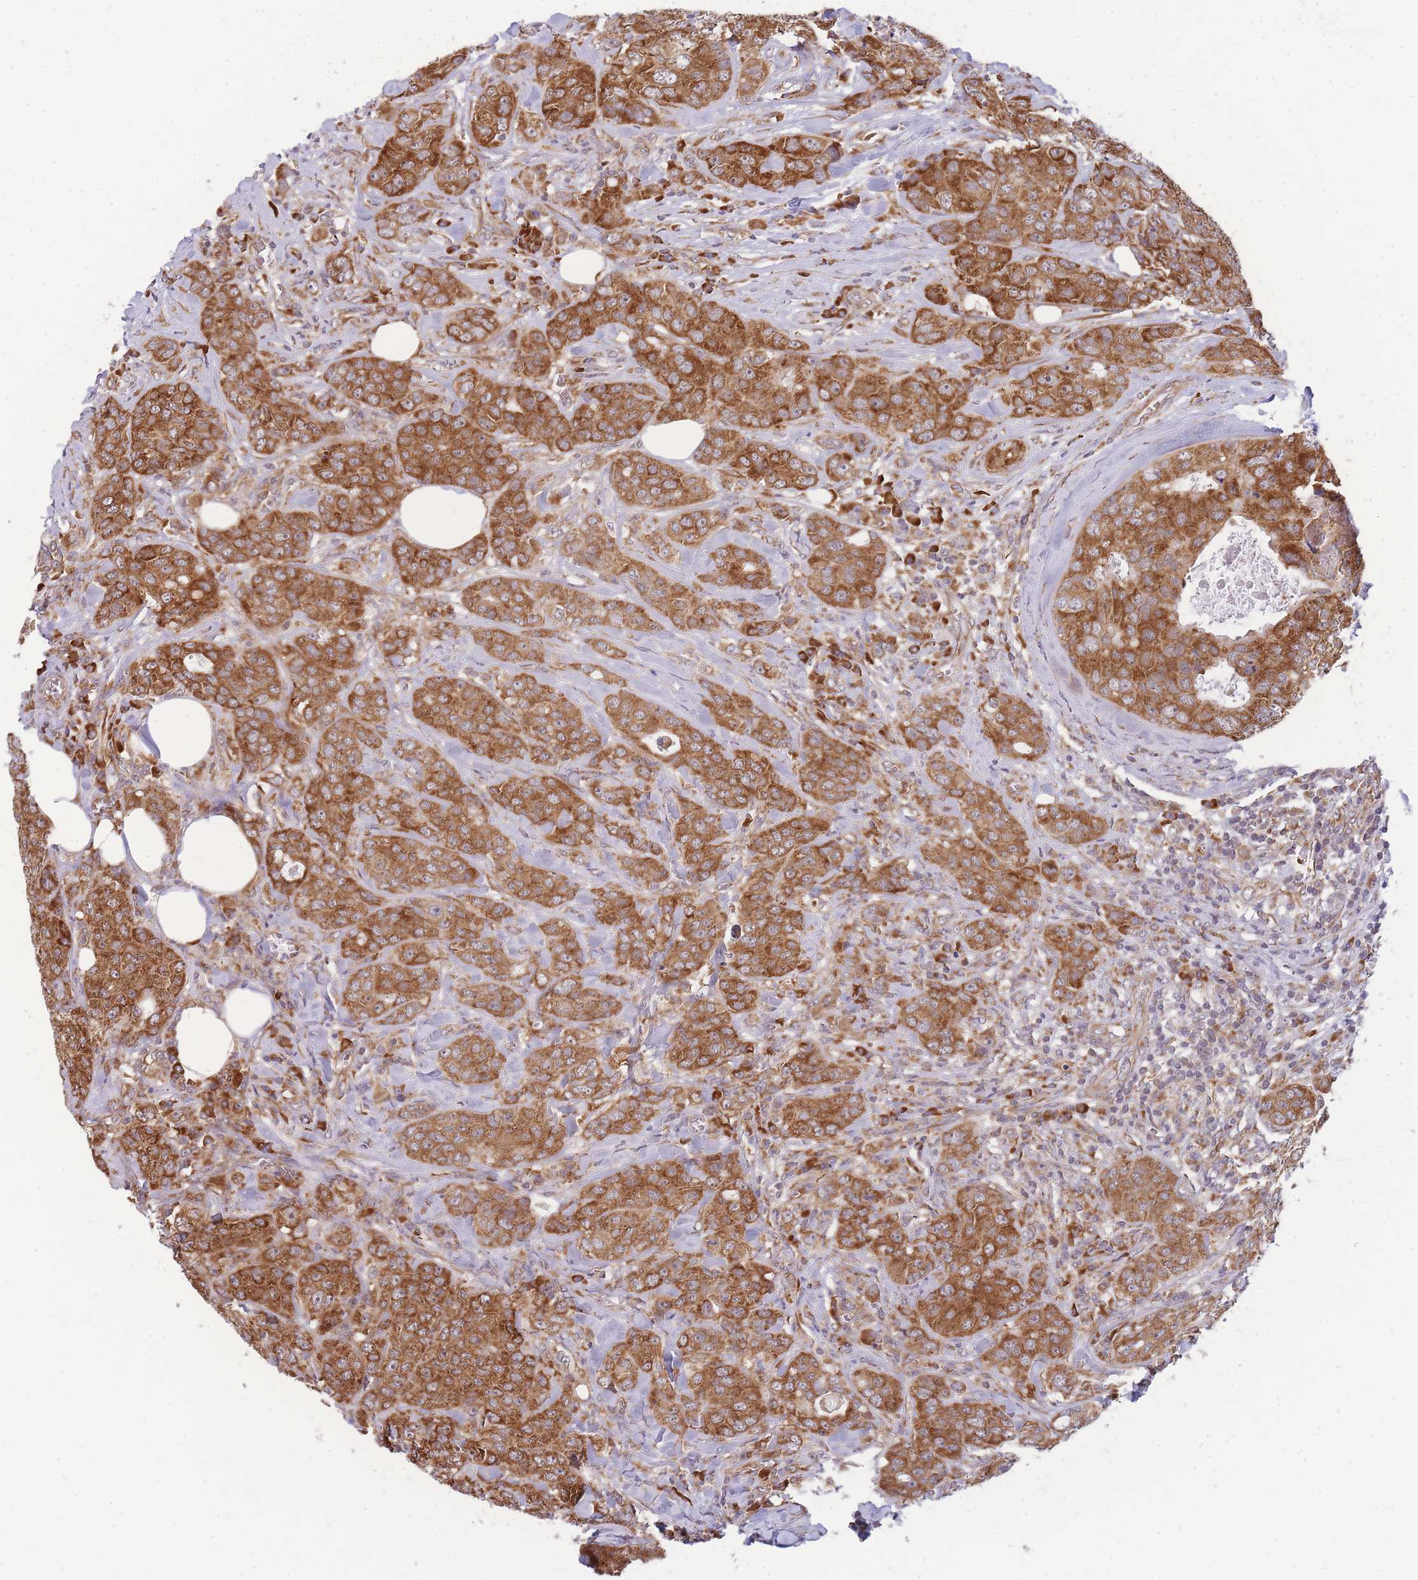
{"staining": {"intensity": "moderate", "quantity": ">75%", "location": "cytoplasmic/membranous"}, "tissue": "breast cancer", "cell_type": "Tumor cells", "image_type": "cancer", "snomed": [{"axis": "morphology", "description": "Duct carcinoma"}, {"axis": "topography", "description": "Breast"}], "caption": "Moderate cytoplasmic/membranous staining for a protein is seen in about >75% of tumor cells of breast invasive ductal carcinoma using immunohistochemistry (IHC).", "gene": "MRPL23", "patient": {"sex": "female", "age": 43}}